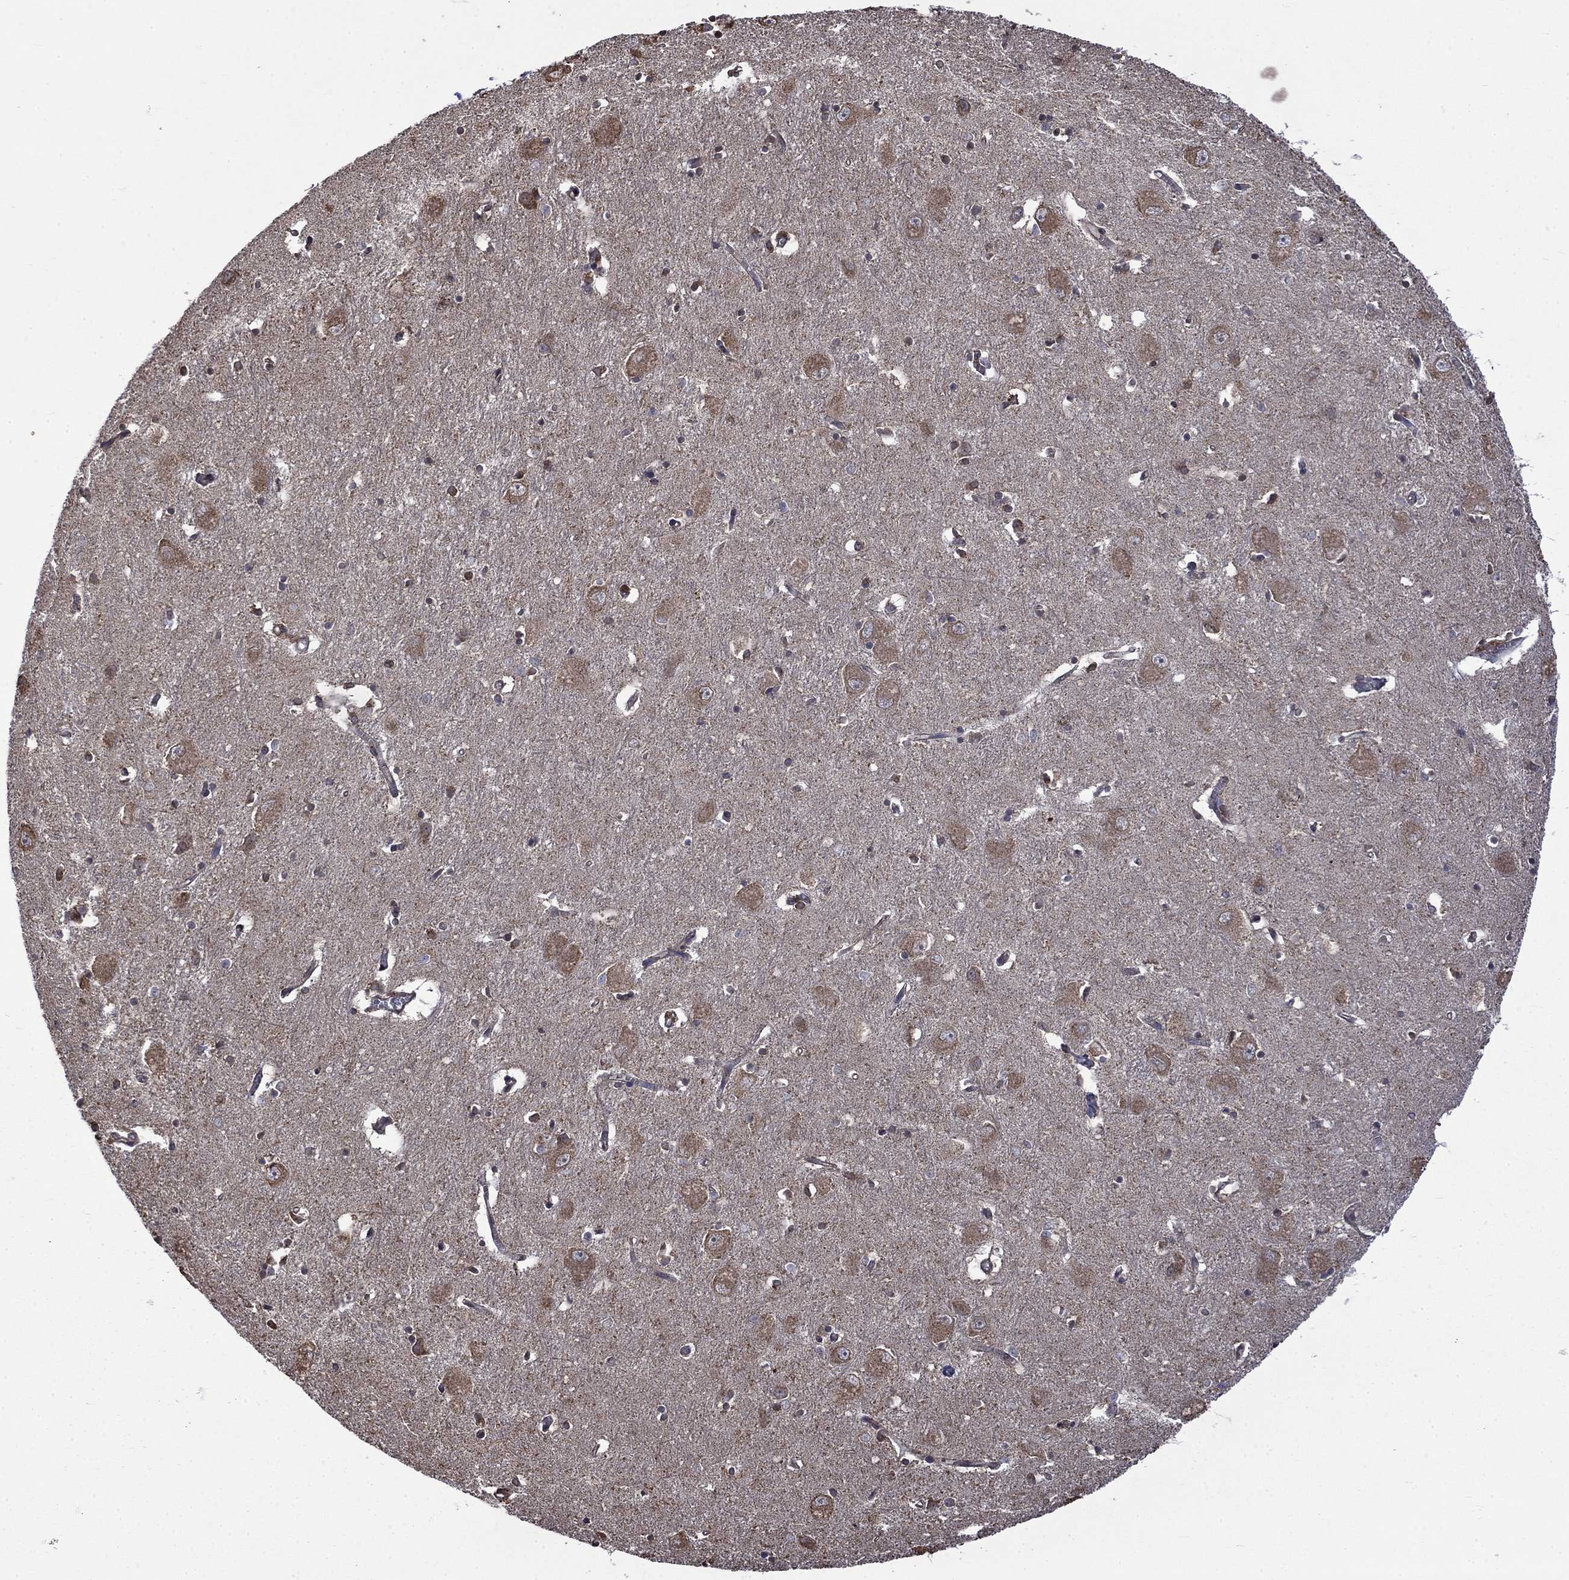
{"staining": {"intensity": "negative", "quantity": "none", "location": "none"}, "tissue": "caudate", "cell_type": "Glial cells", "image_type": "normal", "snomed": [{"axis": "morphology", "description": "Normal tissue, NOS"}, {"axis": "topography", "description": "Lateral ventricle wall"}], "caption": "Glial cells show no significant staining in unremarkable caudate. (DAB IHC with hematoxylin counter stain).", "gene": "ESRRA", "patient": {"sex": "male", "age": 54}}